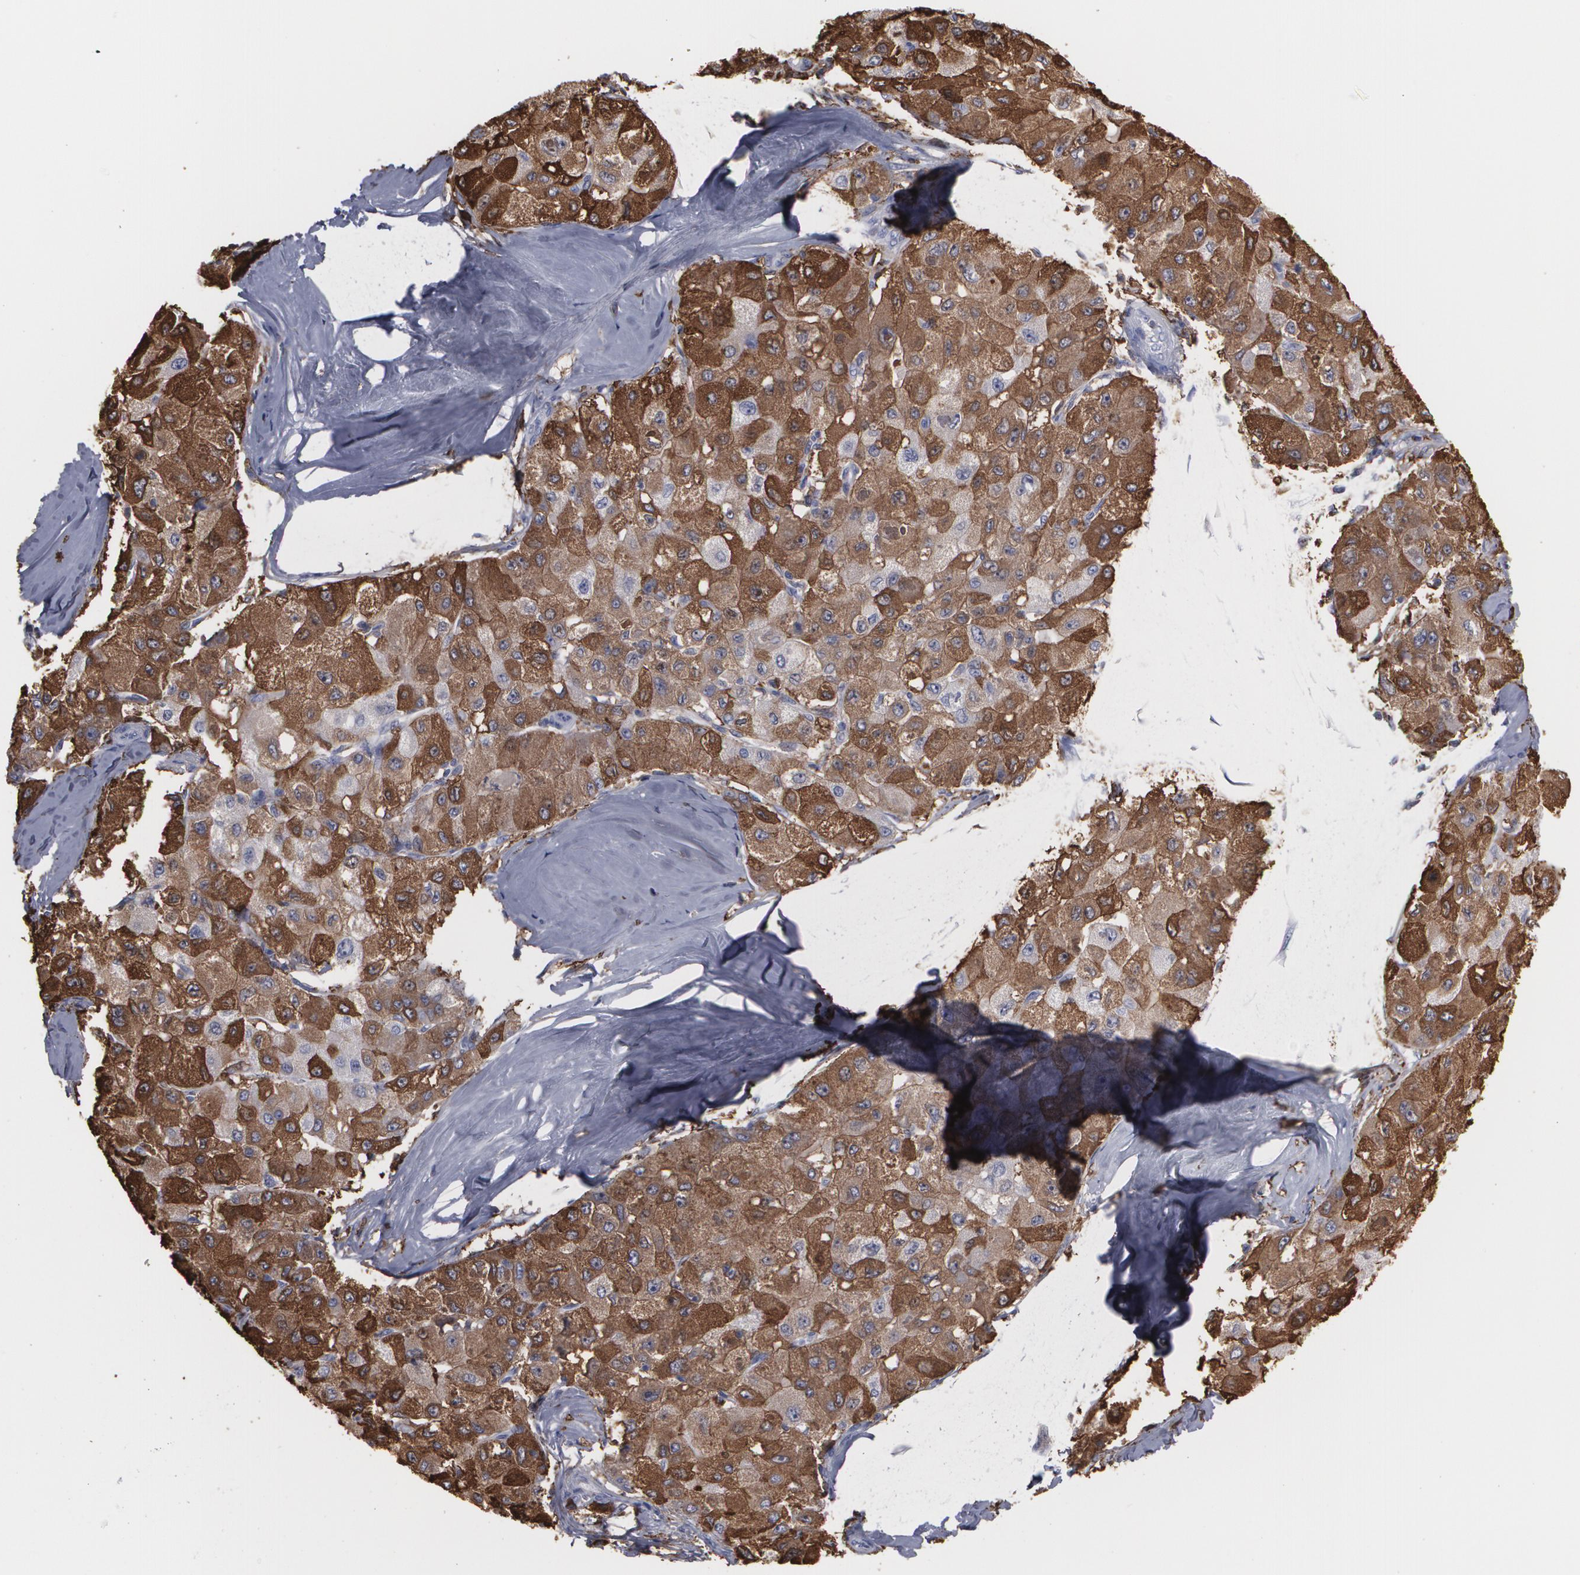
{"staining": {"intensity": "strong", "quantity": ">75%", "location": "cytoplasmic/membranous"}, "tissue": "liver cancer", "cell_type": "Tumor cells", "image_type": "cancer", "snomed": [{"axis": "morphology", "description": "Carcinoma, Hepatocellular, NOS"}, {"axis": "topography", "description": "Liver"}], "caption": "Immunohistochemical staining of human liver cancer (hepatocellular carcinoma) demonstrates high levels of strong cytoplasmic/membranous positivity in about >75% of tumor cells.", "gene": "ODC1", "patient": {"sex": "male", "age": 80}}